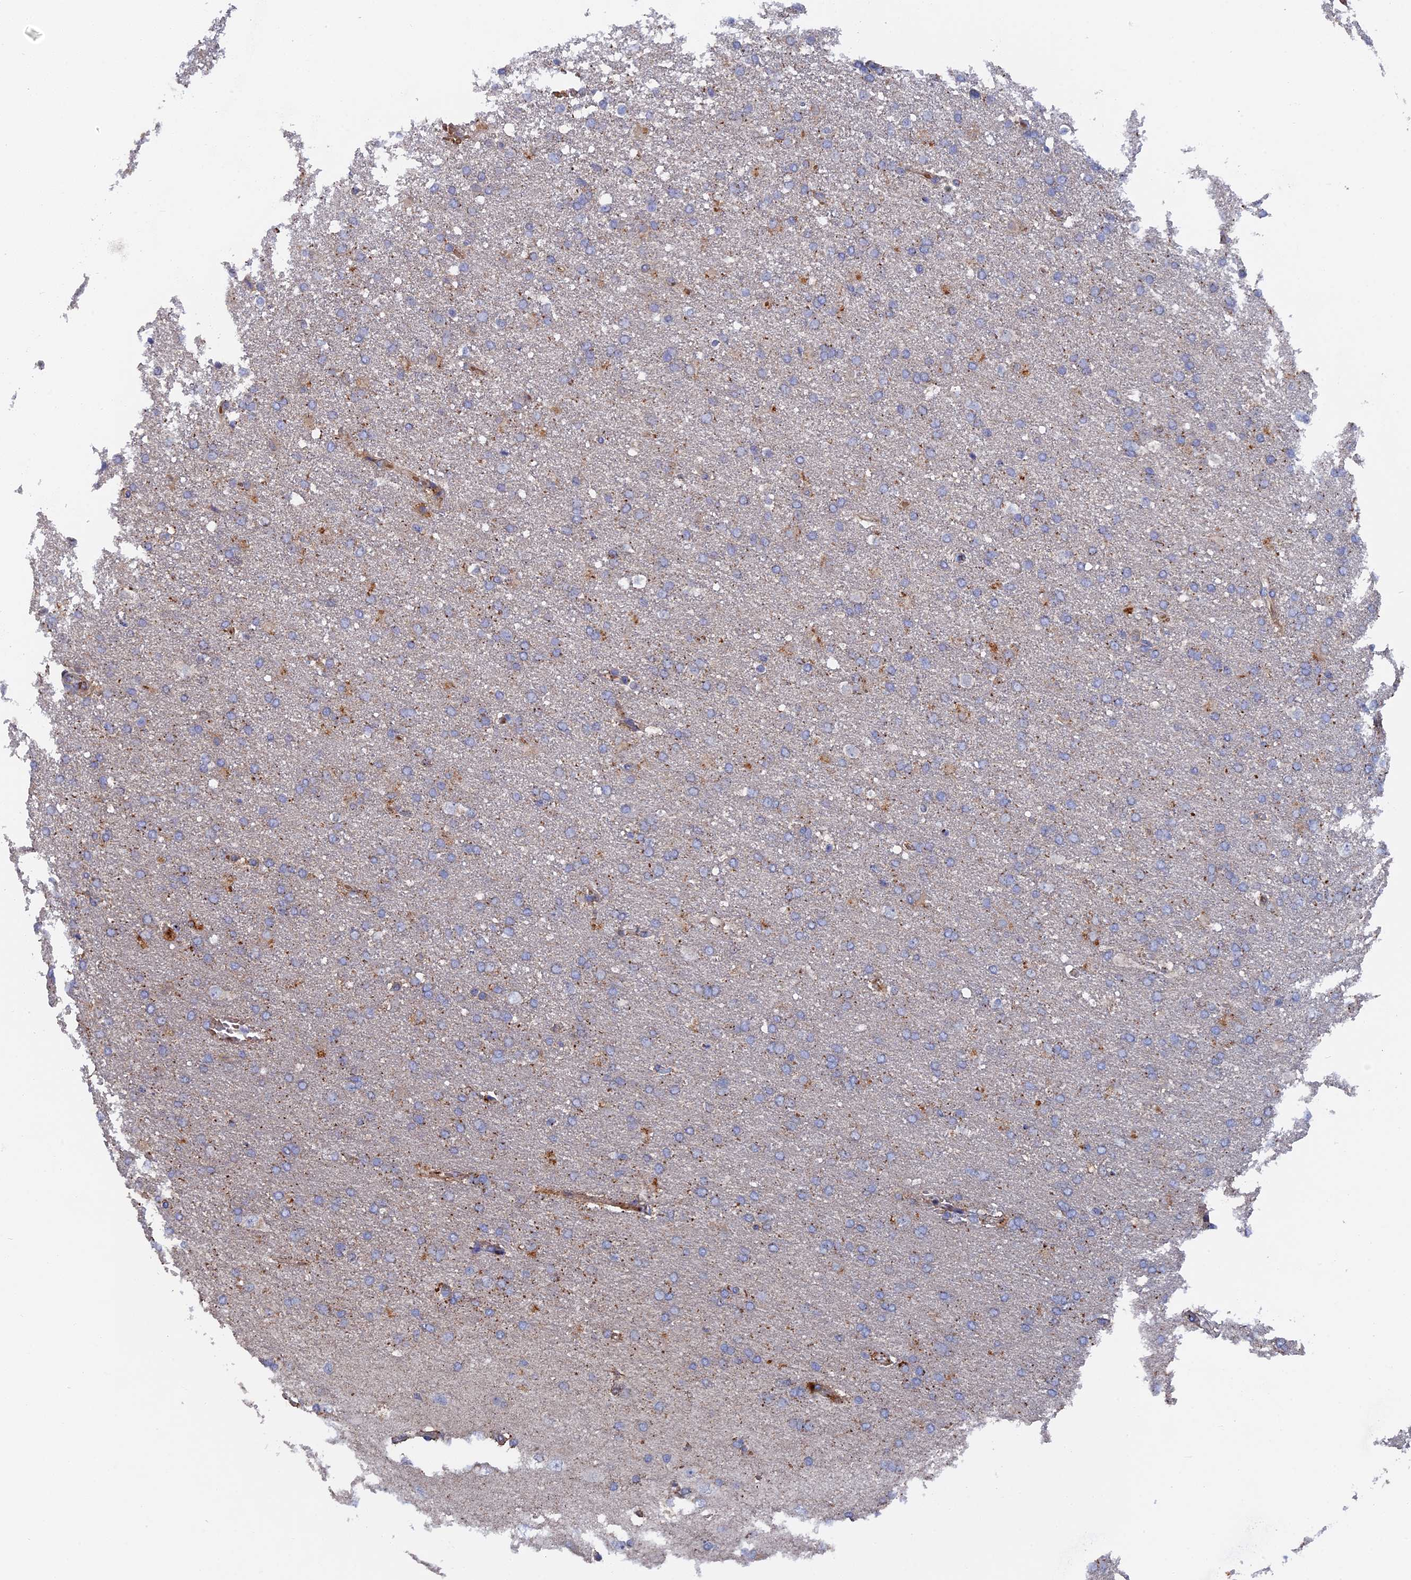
{"staining": {"intensity": "weak", "quantity": "25%-75%", "location": "cytoplasmic/membranous"}, "tissue": "glioma", "cell_type": "Tumor cells", "image_type": "cancer", "snomed": [{"axis": "morphology", "description": "Glioma, malignant, High grade"}, {"axis": "topography", "description": "Brain"}], "caption": "Immunohistochemistry (DAB (3,3'-diaminobenzidine)) staining of malignant glioma (high-grade) displays weak cytoplasmic/membranous protein expression in approximately 25%-75% of tumor cells. (DAB = brown stain, brightfield microscopy at high magnification).", "gene": "SMG9", "patient": {"sex": "male", "age": 72}}